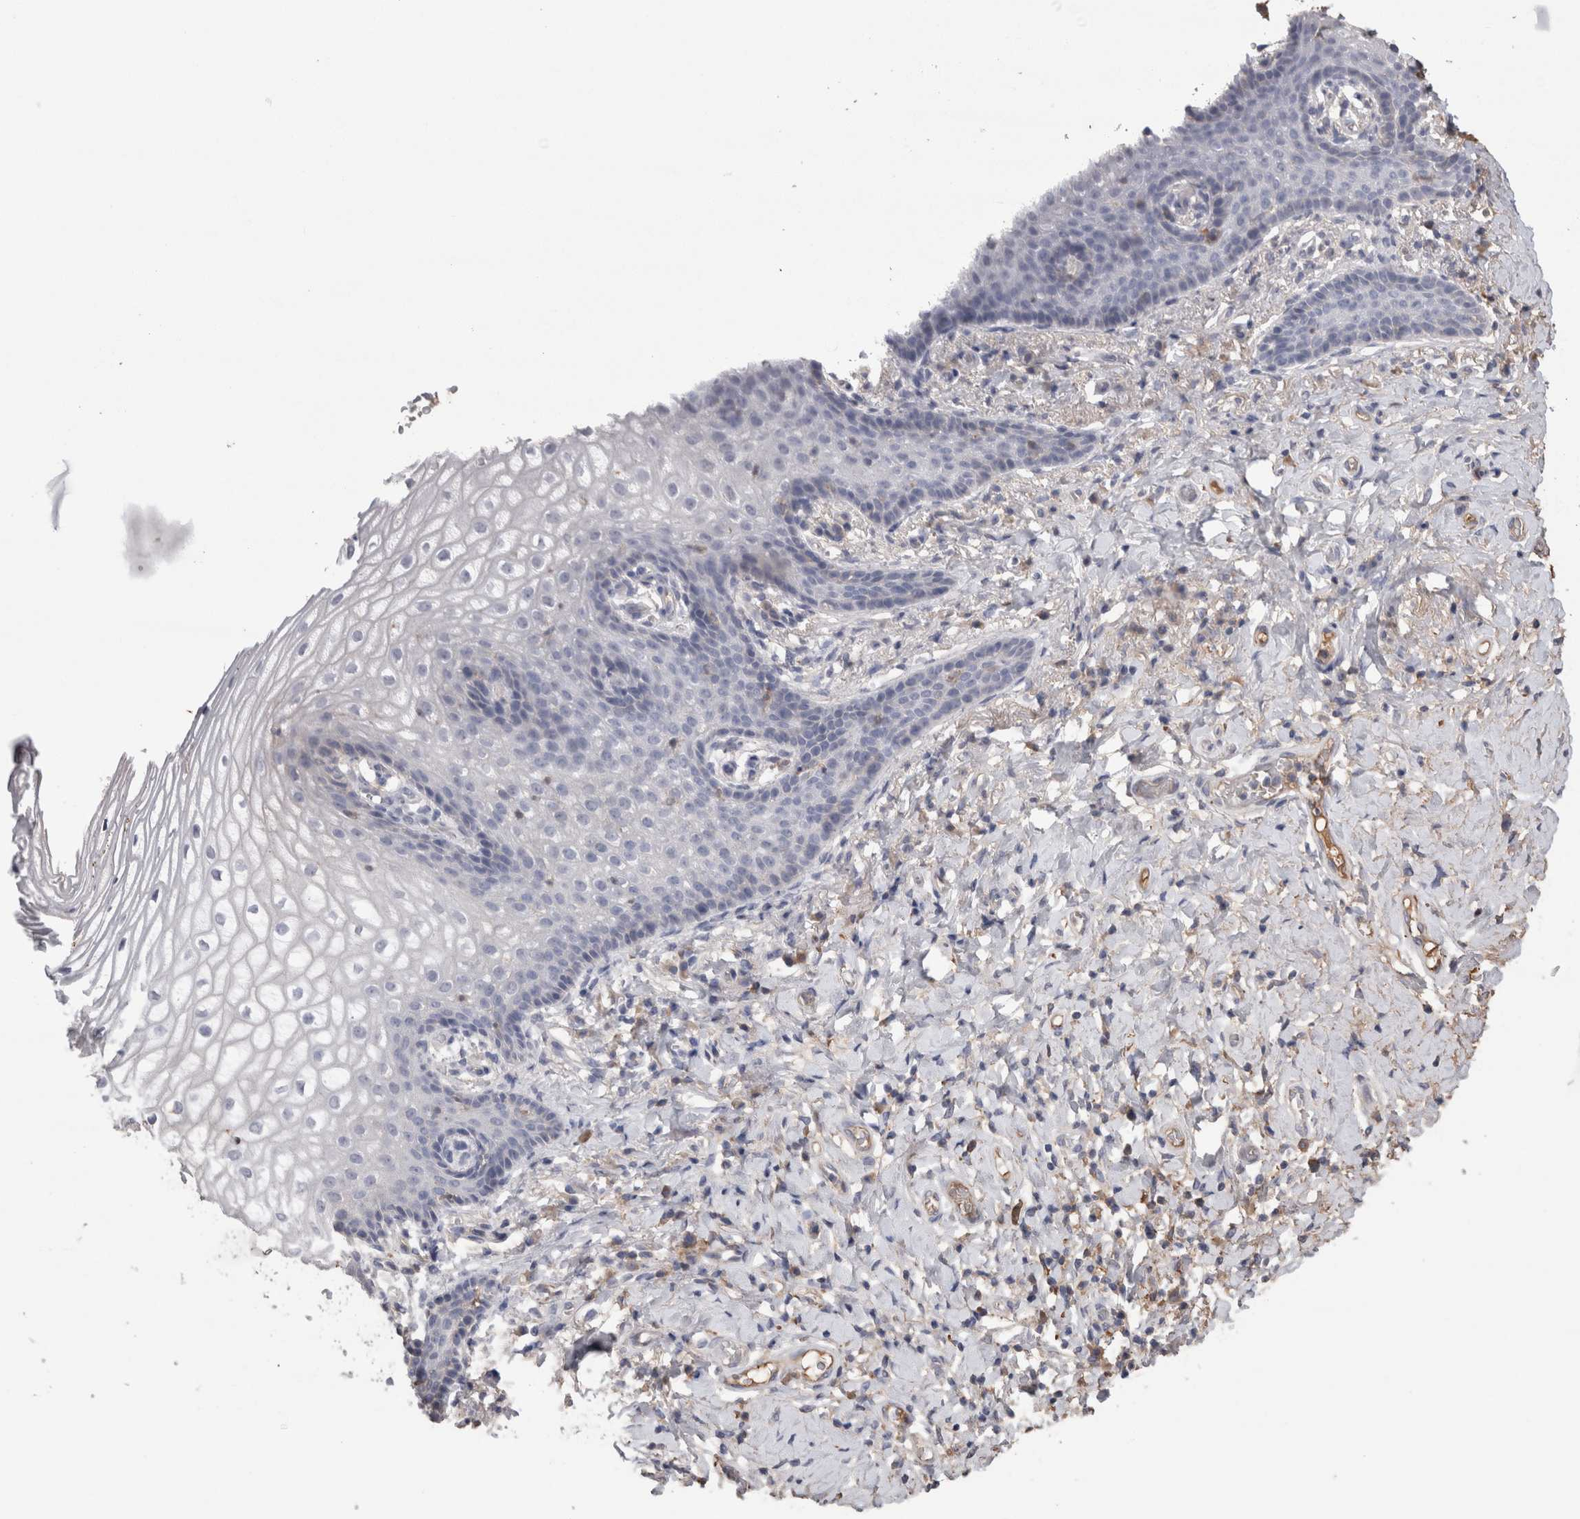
{"staining": {"intensity": "negative", "quantity": "none", "location": "none"}, "tissue": "vagina", "cell_type": "Squamous epithelial cells", "image_type": "normal", "snomed": [{"axis": "morphology", "description": "Normal tissue, NOS"}, {"axis": "topography", "description": "Vagina"}], "caption": "High power microscopy image of an IHC photomicrograph of normal vagina, revealing no significant staining in squamous epithelial cells. (DAB (3,3'-diaminobenzidine) immunohistochemistry, high magnification).", "gene": "REG1A", "patient": {"sex": "female", "age": 60}}